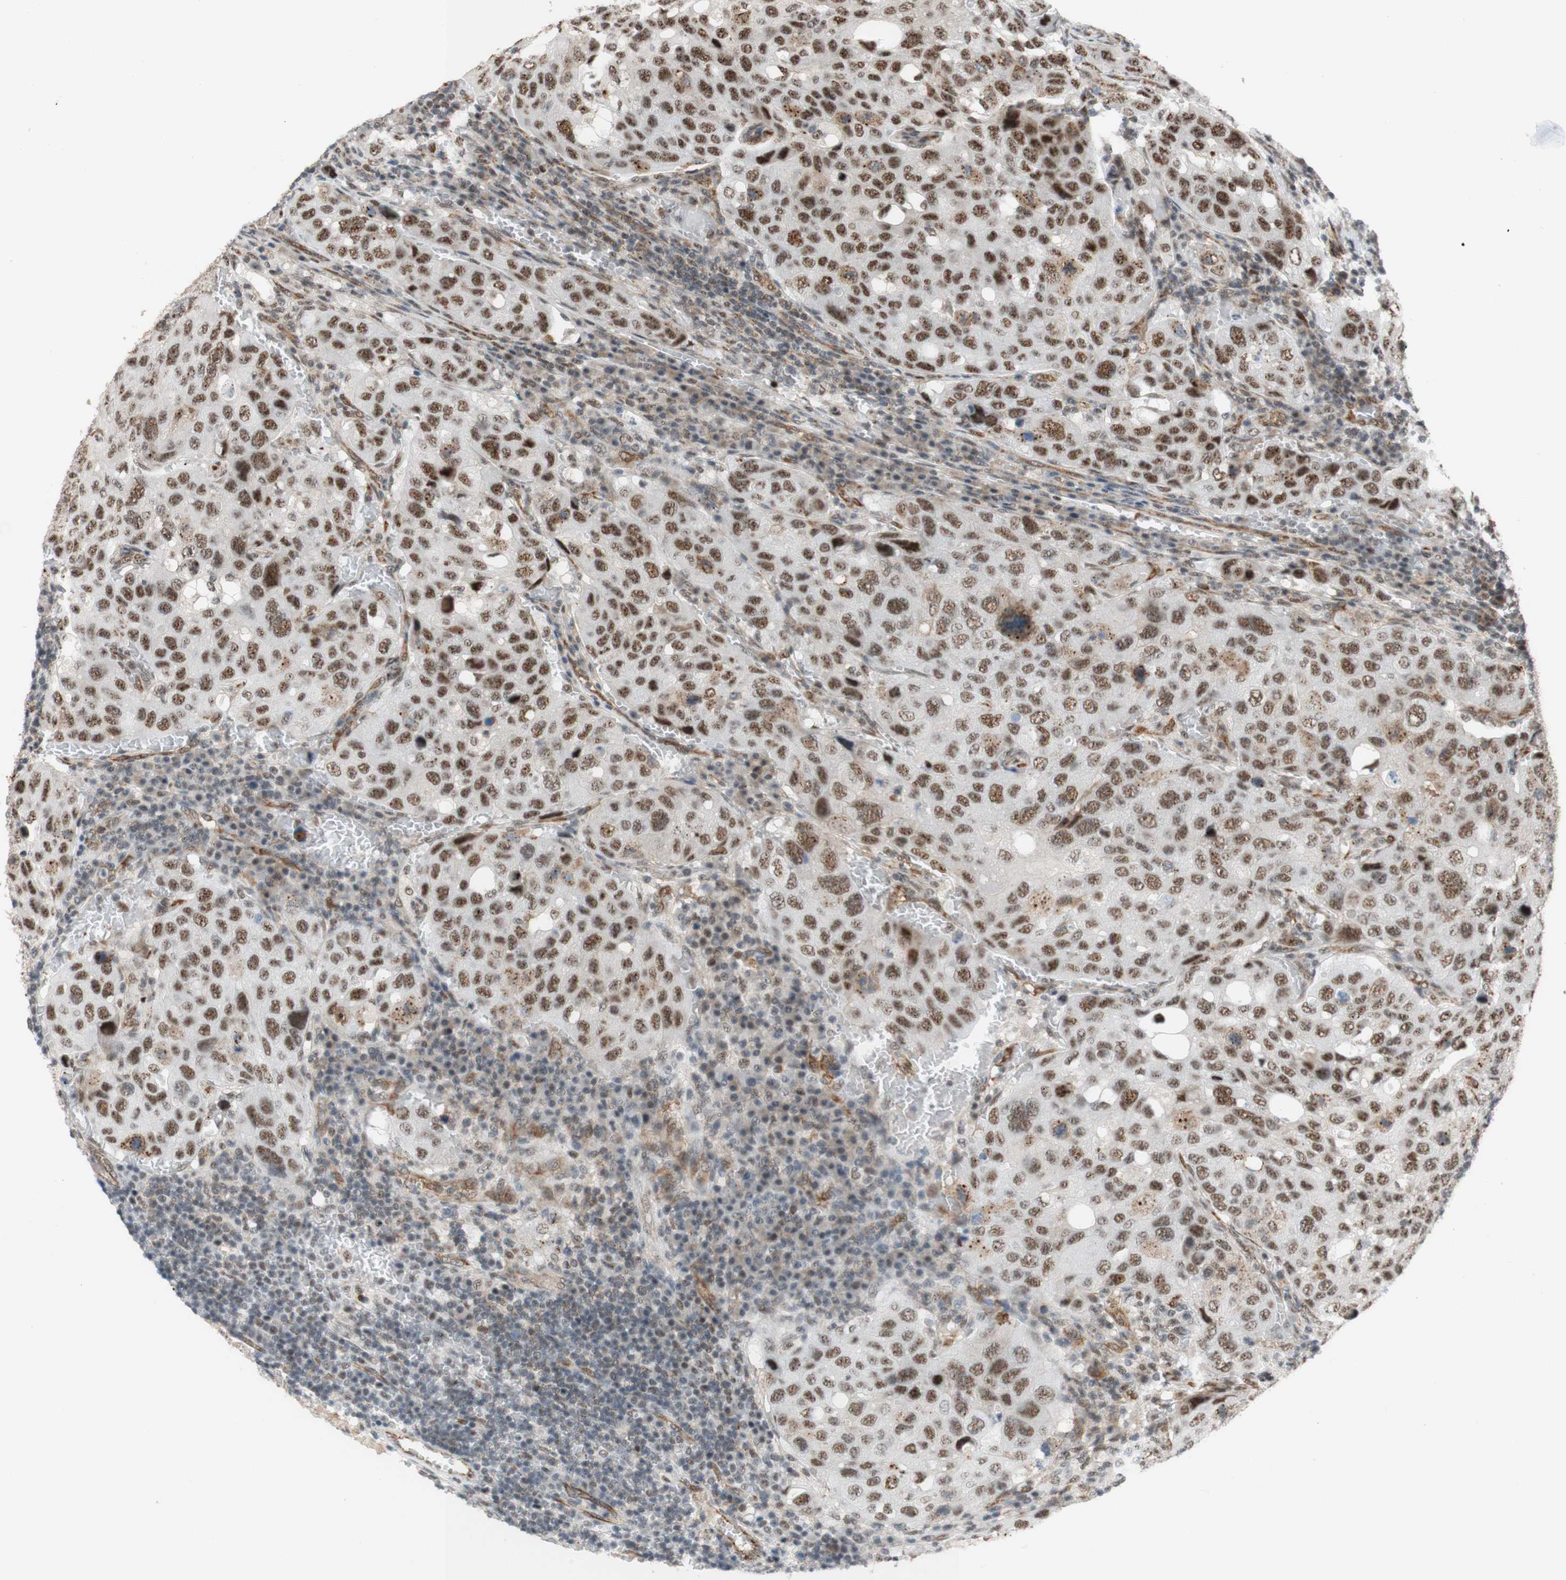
{"staining": {"intensity": "strong", "quantity": ">75%", "location": "nuclear"}, "tissue": "urothelial cancer", "cell_type": "Tumor cells", "image_type": "cancer", "snomed": [{"axis": "morphology", "description": "Urothelial carcinoma, High grade"}, {"axis": "topography", "description": "Lymph node"}, {"axis": "topography", "description": "Urinary bladder"}], "caption": "IHC (DAB) staining of human urothelial carcinoma (high-grade) shows strong nuclear protein expression in about >75% of tumor cells.", "gene": "SAP18", "patient": {"sex": "male", "age": 51}}